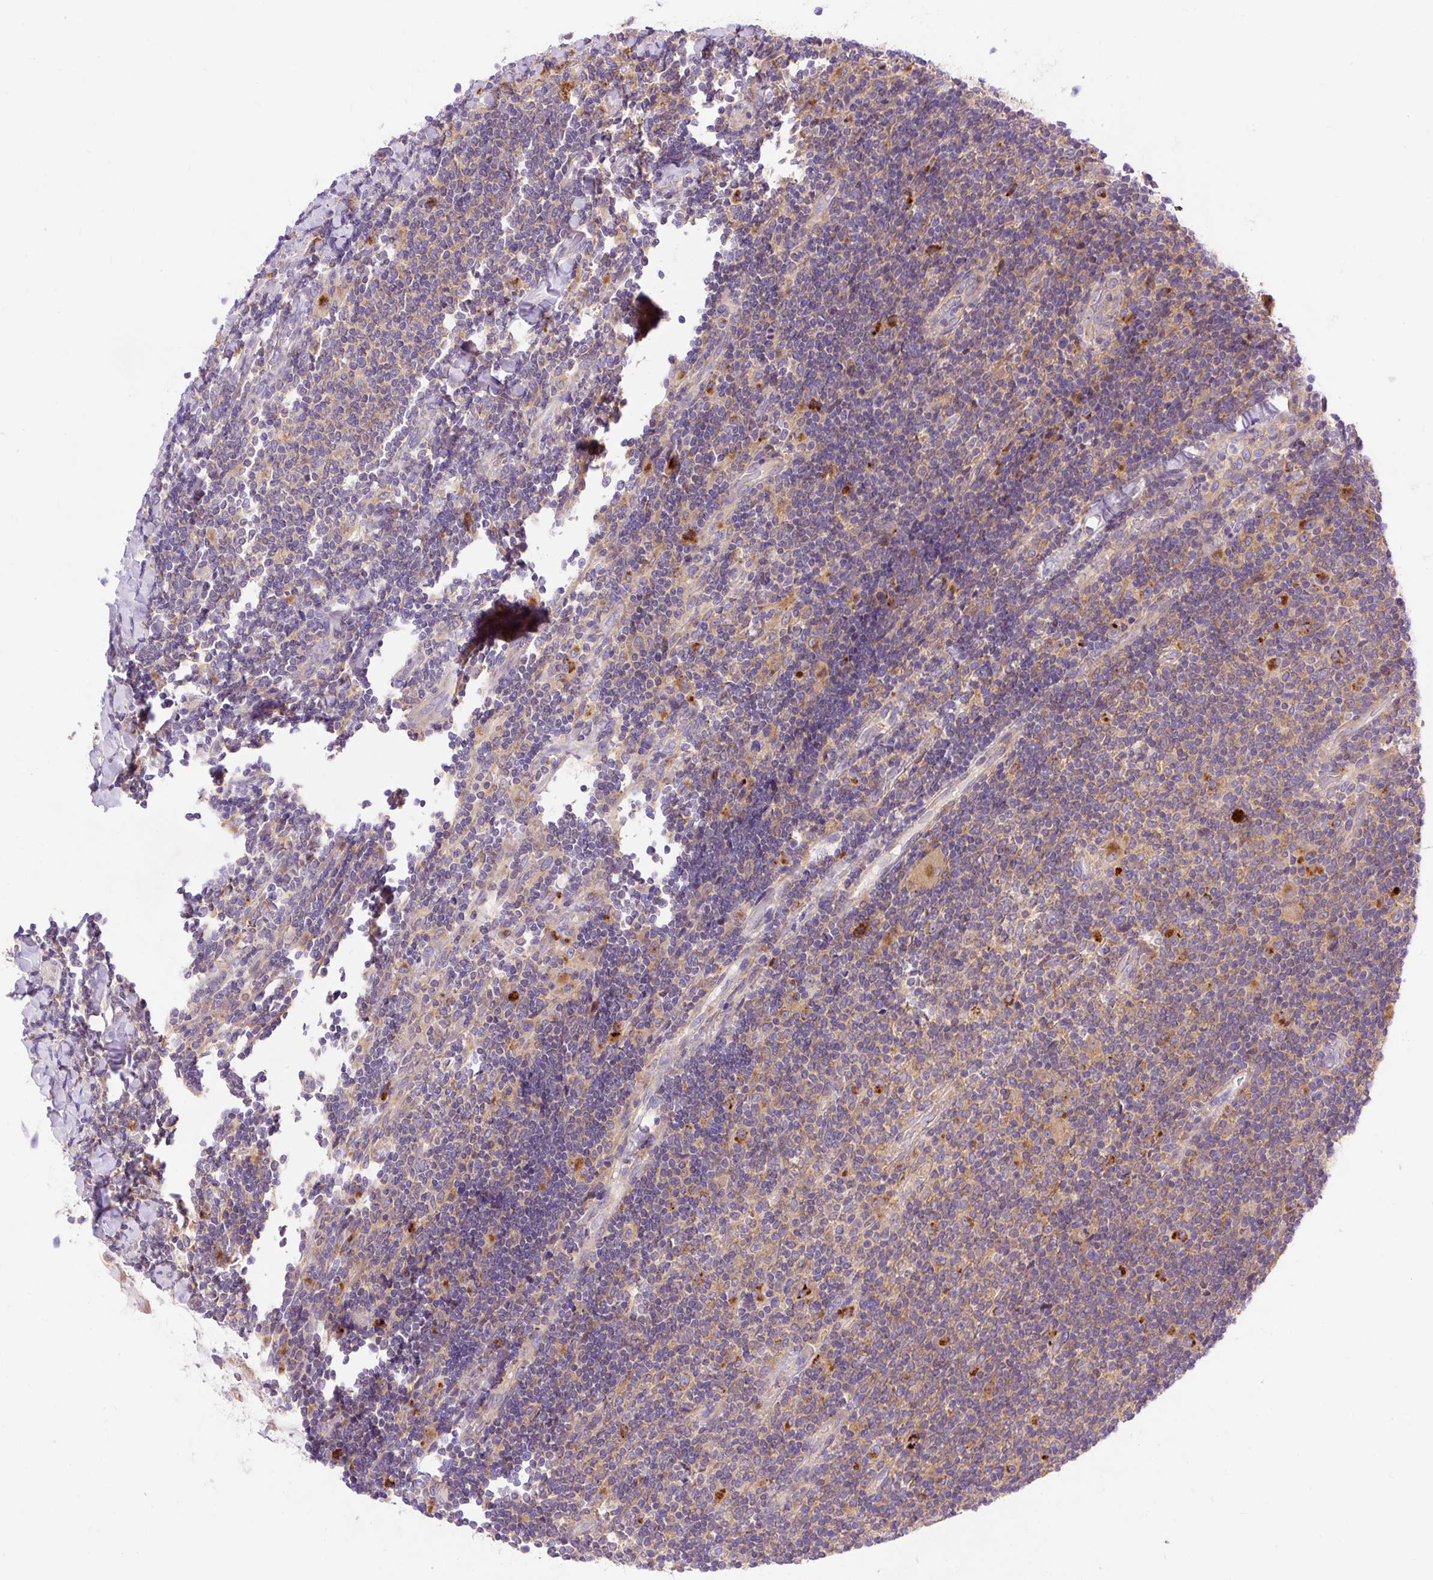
{"staining": {"intensity": "weak", "quantity": "25%-75%", "location": "cytoplasmic/membranous"}, "tissue": "lymphoma", "cell_type": "Tumor cells", "image_type": "cancer", "snomed": [{"axis": "morphology", "description": "Malignant lymphoma, non-Hodgkin's type, Low grade"}, {"axis": "topography", "description": "Lymph node"}], "caption": "Brown immunohistochemical staining in lymphoma reveals weak cytoplasmic/membranous positivity in about 25%-75% of tumor cells. The staining is performed using DAB (3,3'-diaminobenzidine) brown chromogen to label protein expression. The nuclei are counter-stained blue using hematoxylin.", "gene": "OR4K15", "patient": {"sex": "male", "age": 52}}